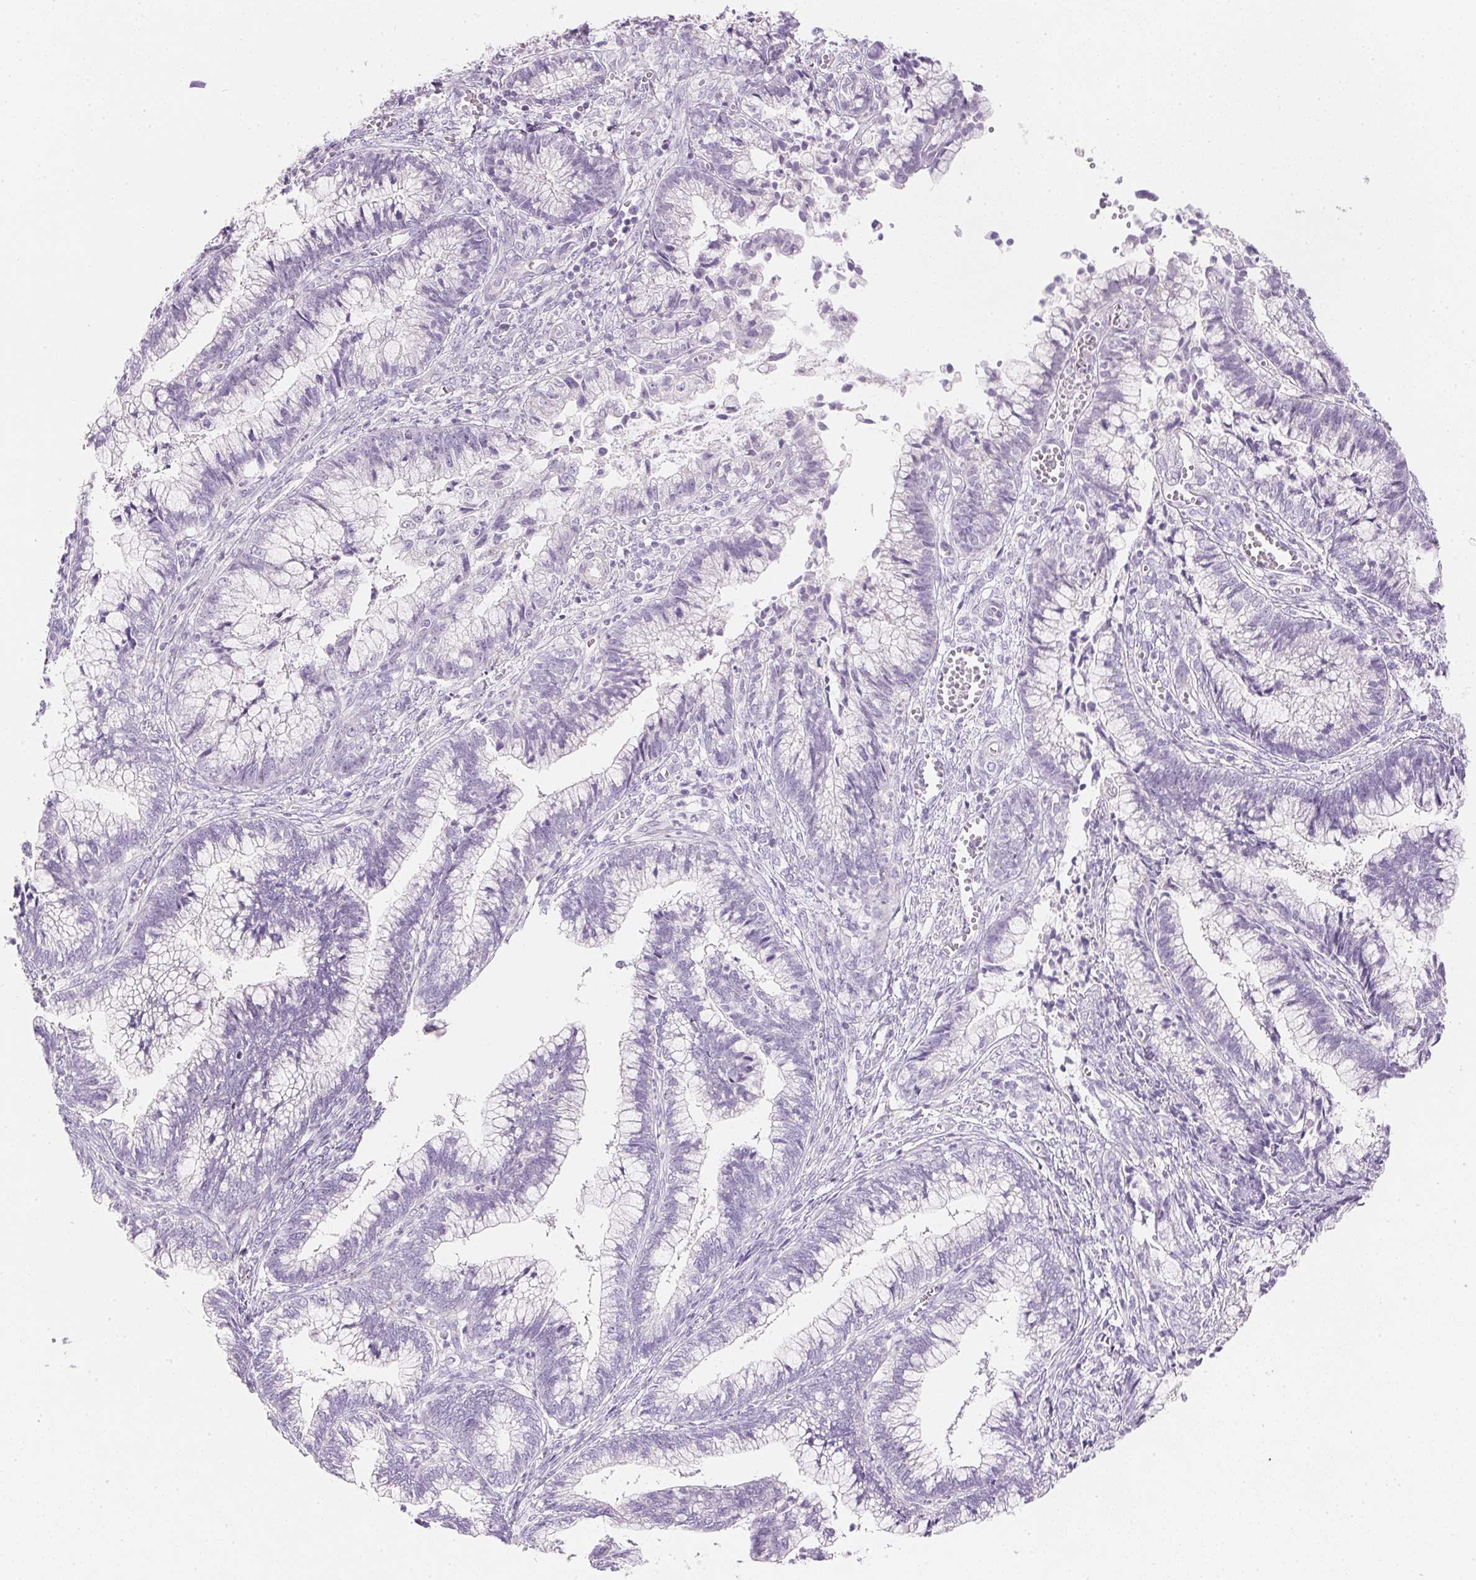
{"staining": {"intensity": "negative", "quantity": "none", "location": "none"}, "tissue": "cervical cancer", "cell_type": "Tumor cells", "image_type": "cancer", "snomed": [{"axis": "morphology", "description": "Adenocarcinoma, NOS"}, {"axis": "topography", "description": "Cervix"}], "caption": "Cervical cancer stained for a protein using immunohistochemistry (IHC) demonstrates no positivity tumor cells.", "gene": "KCNE2", "patient": {"sex": "female", "age": 44}}